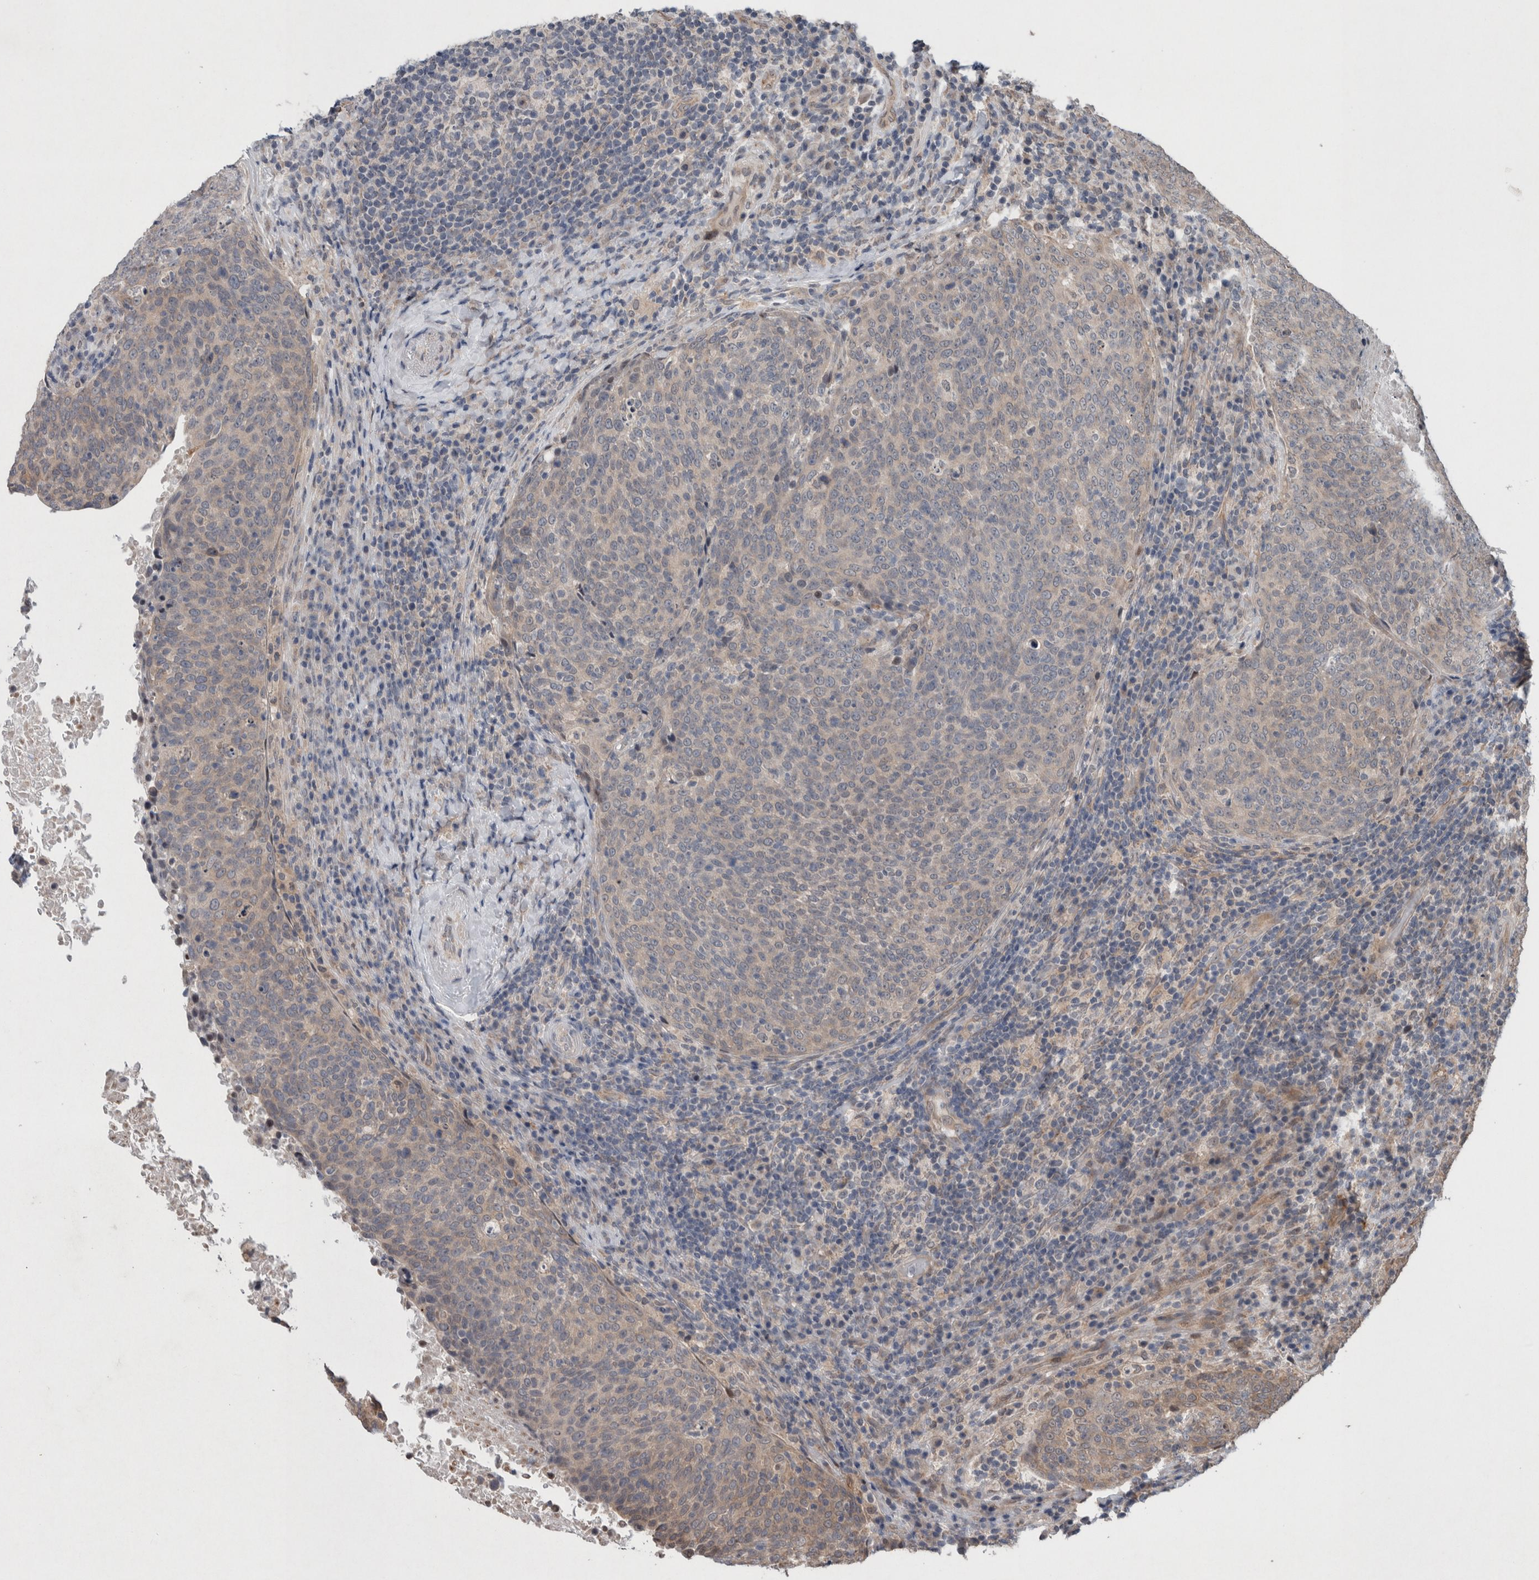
{"staining": {"intensity": "weak", "quantity": "25%-75%", "location": "cytoplasmic/membranous"}, "tissue": "head and neck cancer", "cell_type": "Tumor cells", "image_type": "cancer", "snomed": [{"axis": "morphology", "description": "Squamous cell carcinoma, NOS"}, {"axis": "morphology", "description": "Squamous cell carcinoma, metastatic, NOS"}, {"axis": "topography", "description": "Lymph node"}, {"axis": "topography", "description": "Head-Neck"}], "caption": "Immunohistochemical staining of human head and neck cancer (squamous cell carcinoma) demonstrates low levels of weak cytoplasmic/membranous protein positivity in approximately 25%-75% of tumor cells.", "gene": "GIMAP6", "patient": {"sex": "male", "age": 62}}